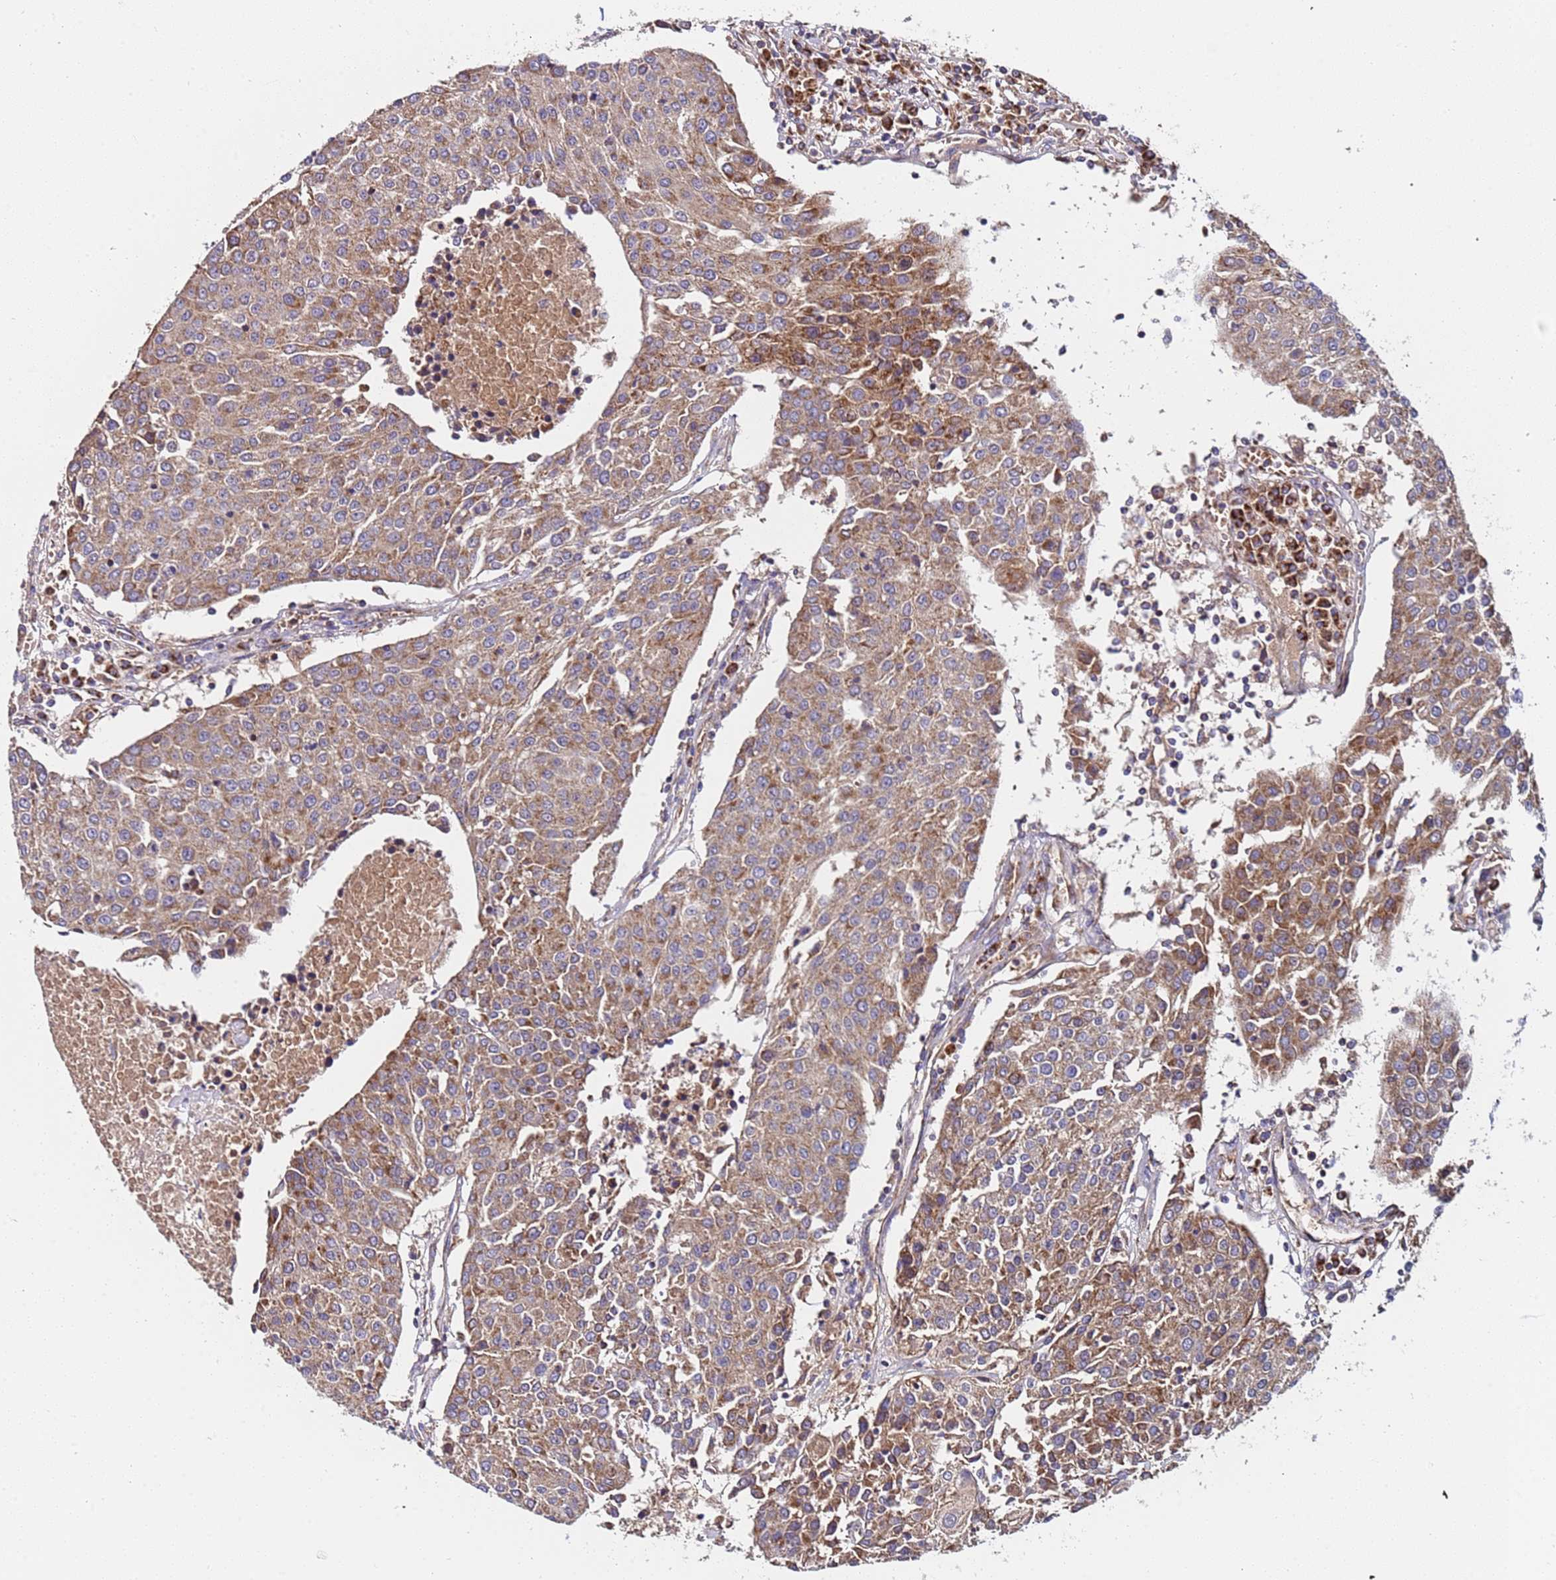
{"staining": {"intensity": "moderate", "quantity": ">75%", "location": "cytoplasmic/membranous"}, "tissue": "urothelial cancer", "cell_type": "Tumor cells", "image_type": "cancer", "snomed": [{"axis": "morphology", "description": "Urothelial carcinoma, High grade"}, {"axis": "topography", "description": "Urinary bladder"}], "caption": "Approximately >75% of tumor cells in human urothelial cancer reveal moderate cytoplasmic/membranous protein positivity as visualized by brown immunohistochemical staining.", "gene": "TMEM126A", "patient": {"sex": "female", "age": 85}}